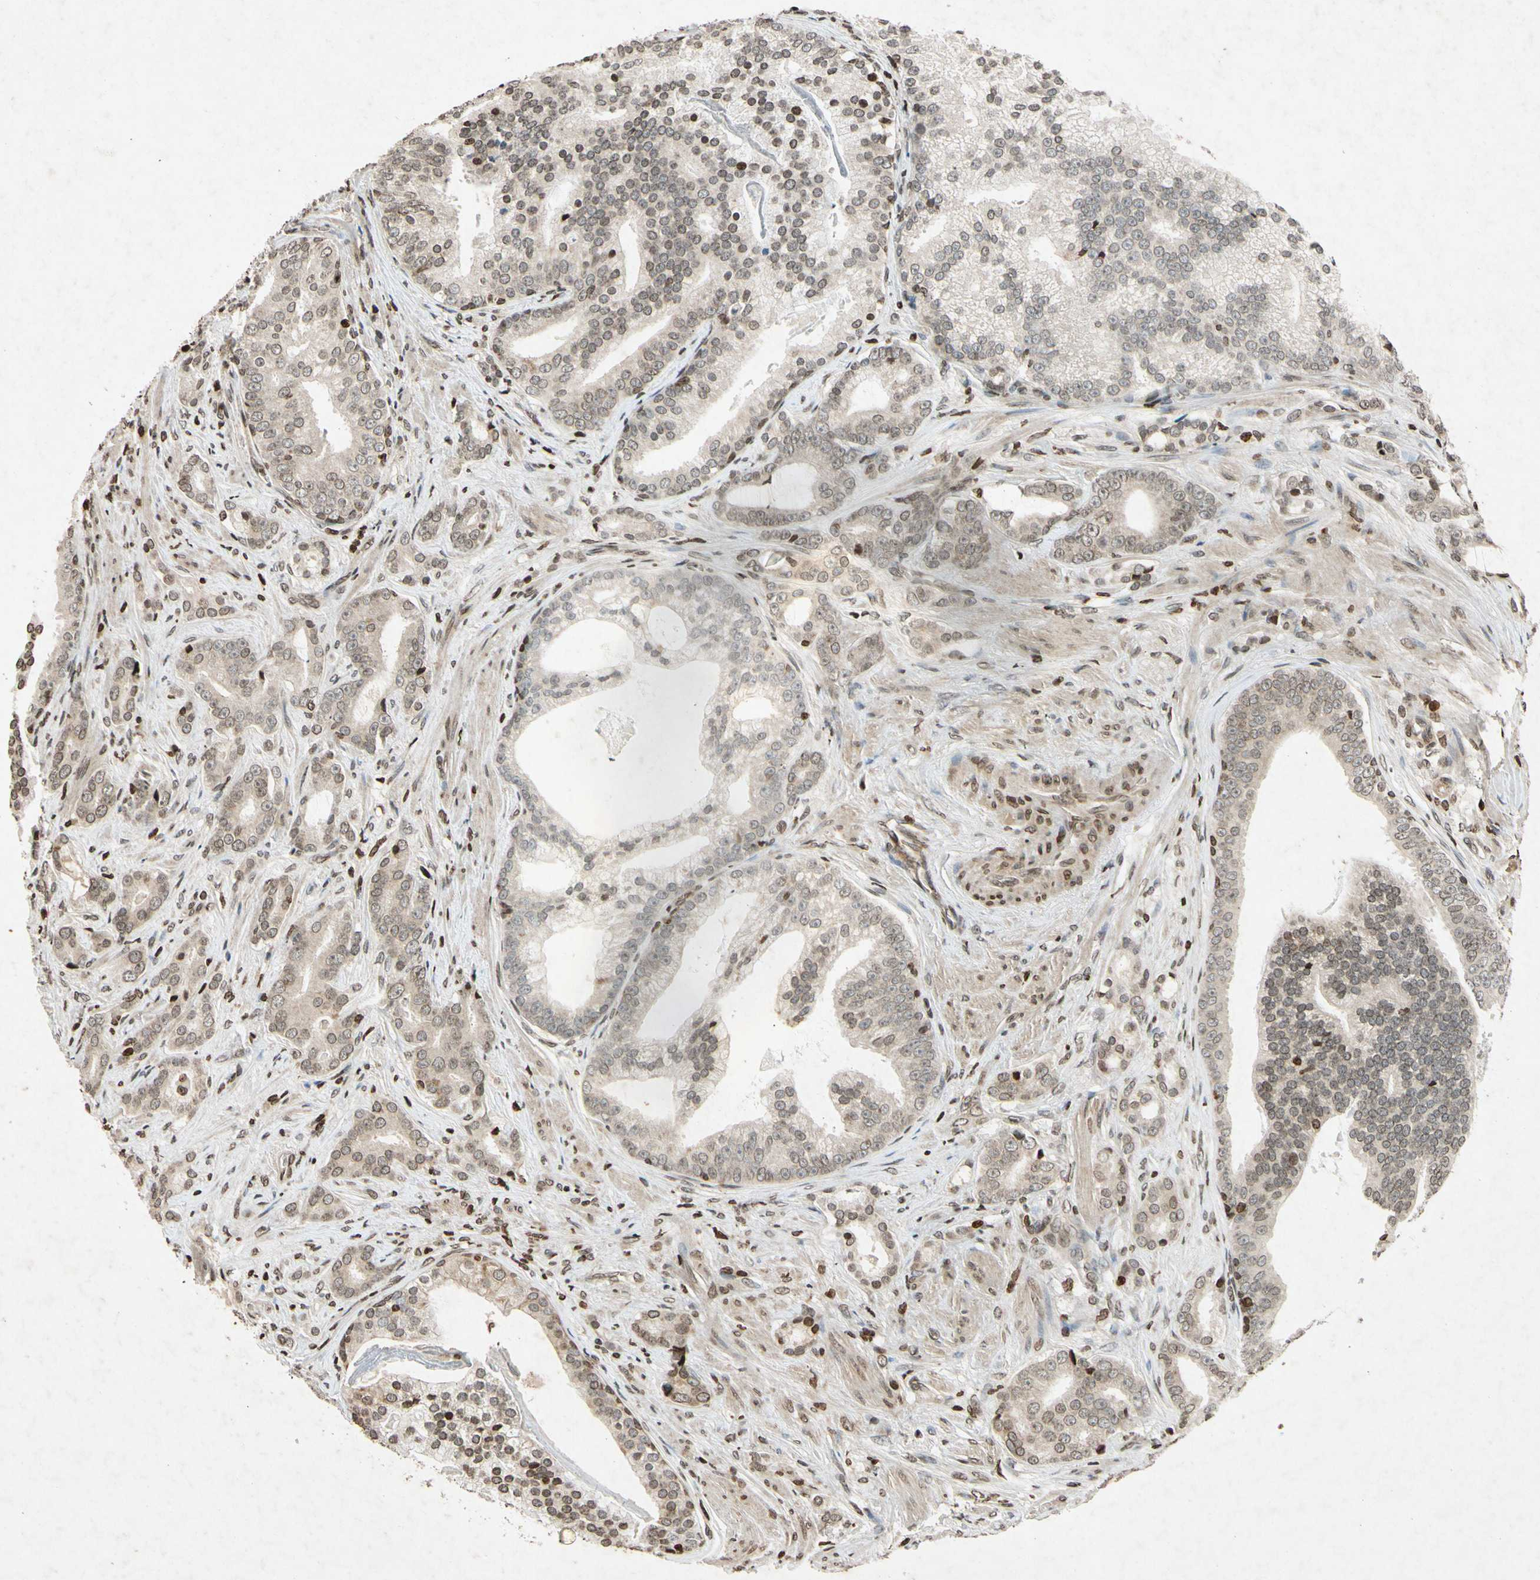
{"staining": {"intensity": "strong", "quantity": "<25%", "location": "nuclear"}, "tissue": "prostate cancer", "cell_type": "Tumor cells", "image_type": "cancer", "snomed": [{"axis": "morphology", "description": "Adenocarcinoma, Low grade"}, {"axis": "topography", "description": "Prostate"}], "caption": "Protein analysis of prostate low-grade adenocarcinoma tissue reveals strong nuclear staining in about <25% of tumor cells.", "gene": "HOXB3", "patient": {"sex": "male", "age": 58}}